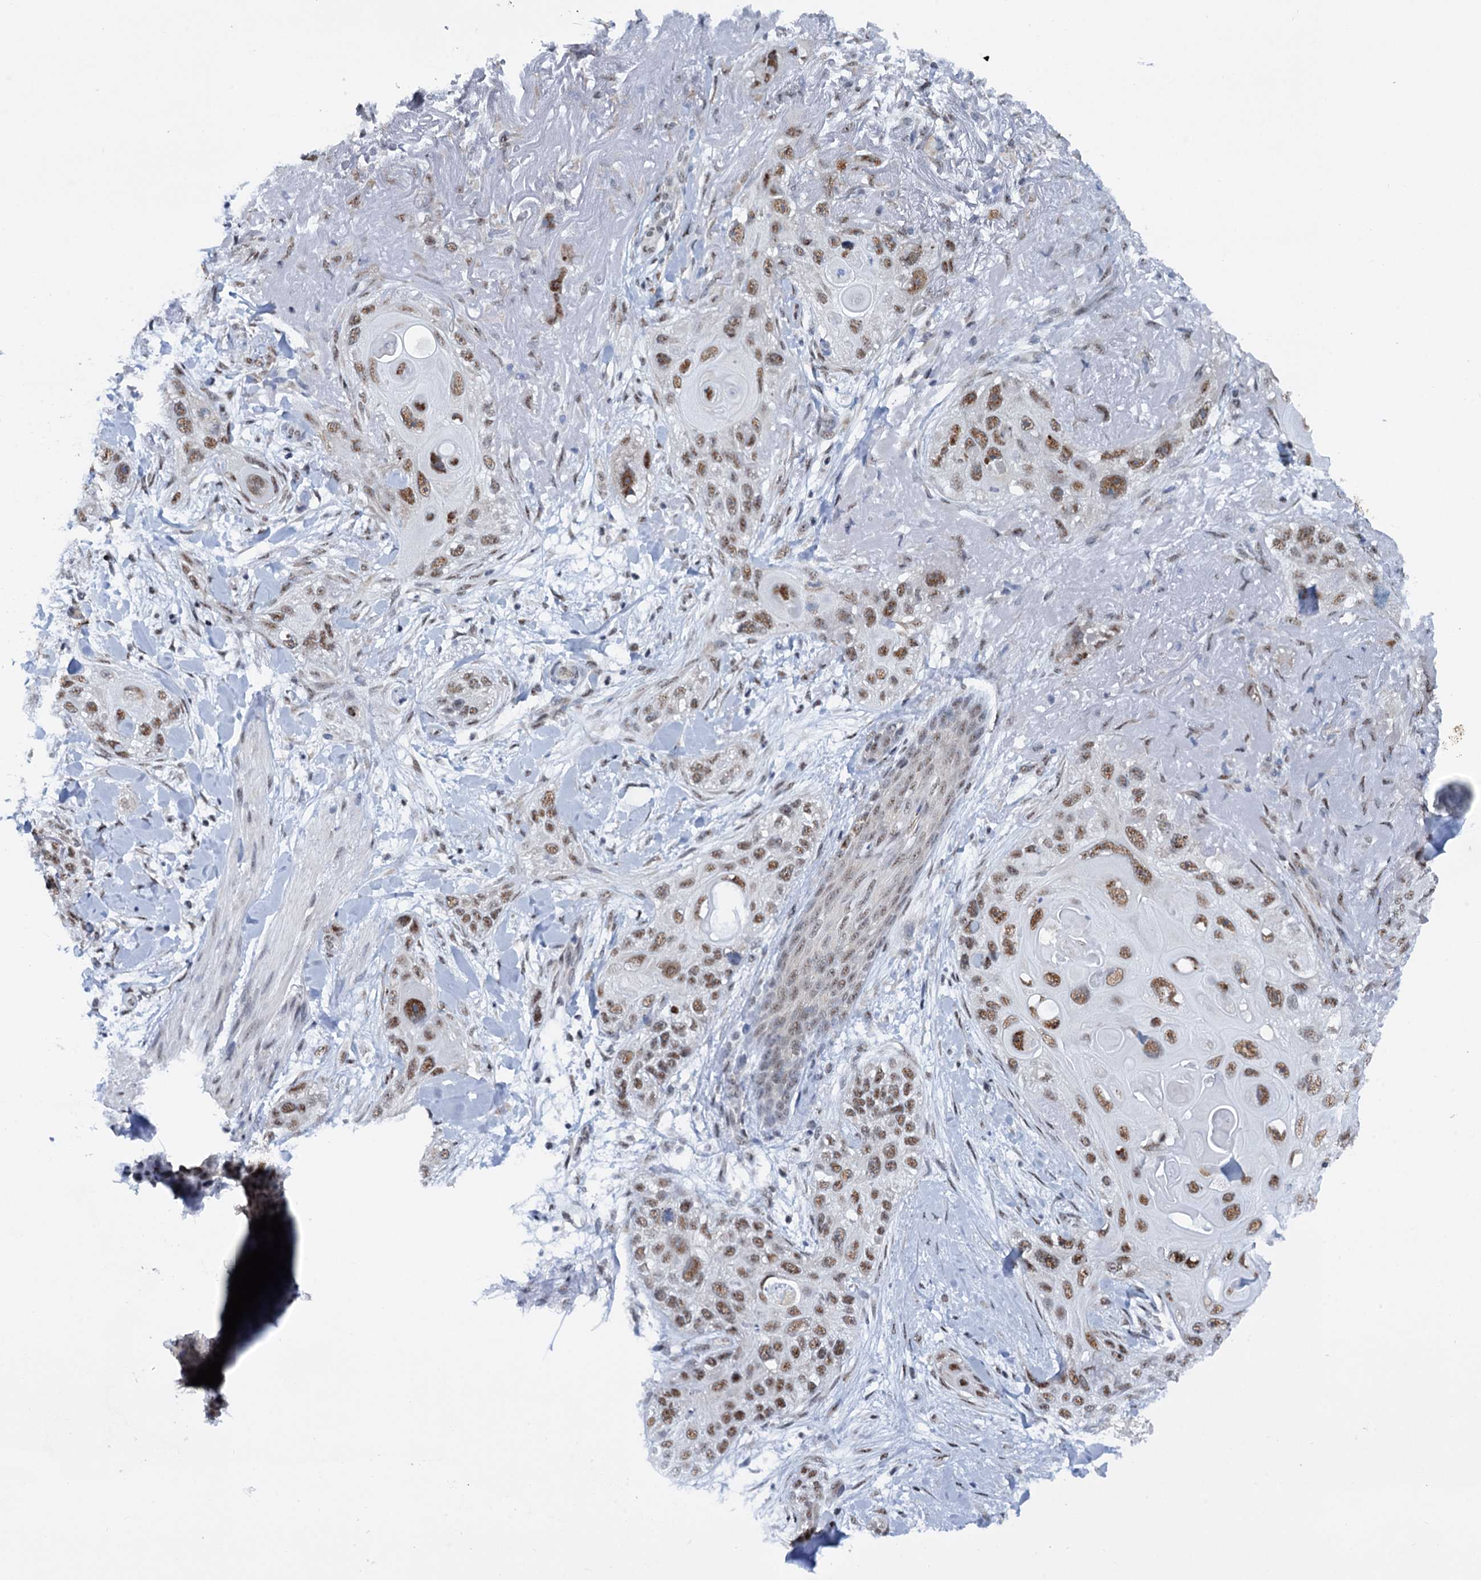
{"staining": {"intensity": "moderate", "quantity": ">75%", "location": "nuclear"}, "tissue": "skin cancer", "cell_type": "Tumor cells", "image_type": "cancer", "snomed": [{"axis": "morphology", "description": "Normal tissue, NOS"}, {"axis": "morphology", "description": "Squamous cell carcinoma, NOS"}, {"axis": "topography", "description": "Skin"}], "caption": "High-power microscopy captured an immunohistochemistry (IHC) histopathology image of skin cancer (squamous cell carcinoma), revealing moderate nuclear positivity in about >75% of tumor cells.", "gene": "SREK1", "patient": {"sex": "male", "age": 72}}